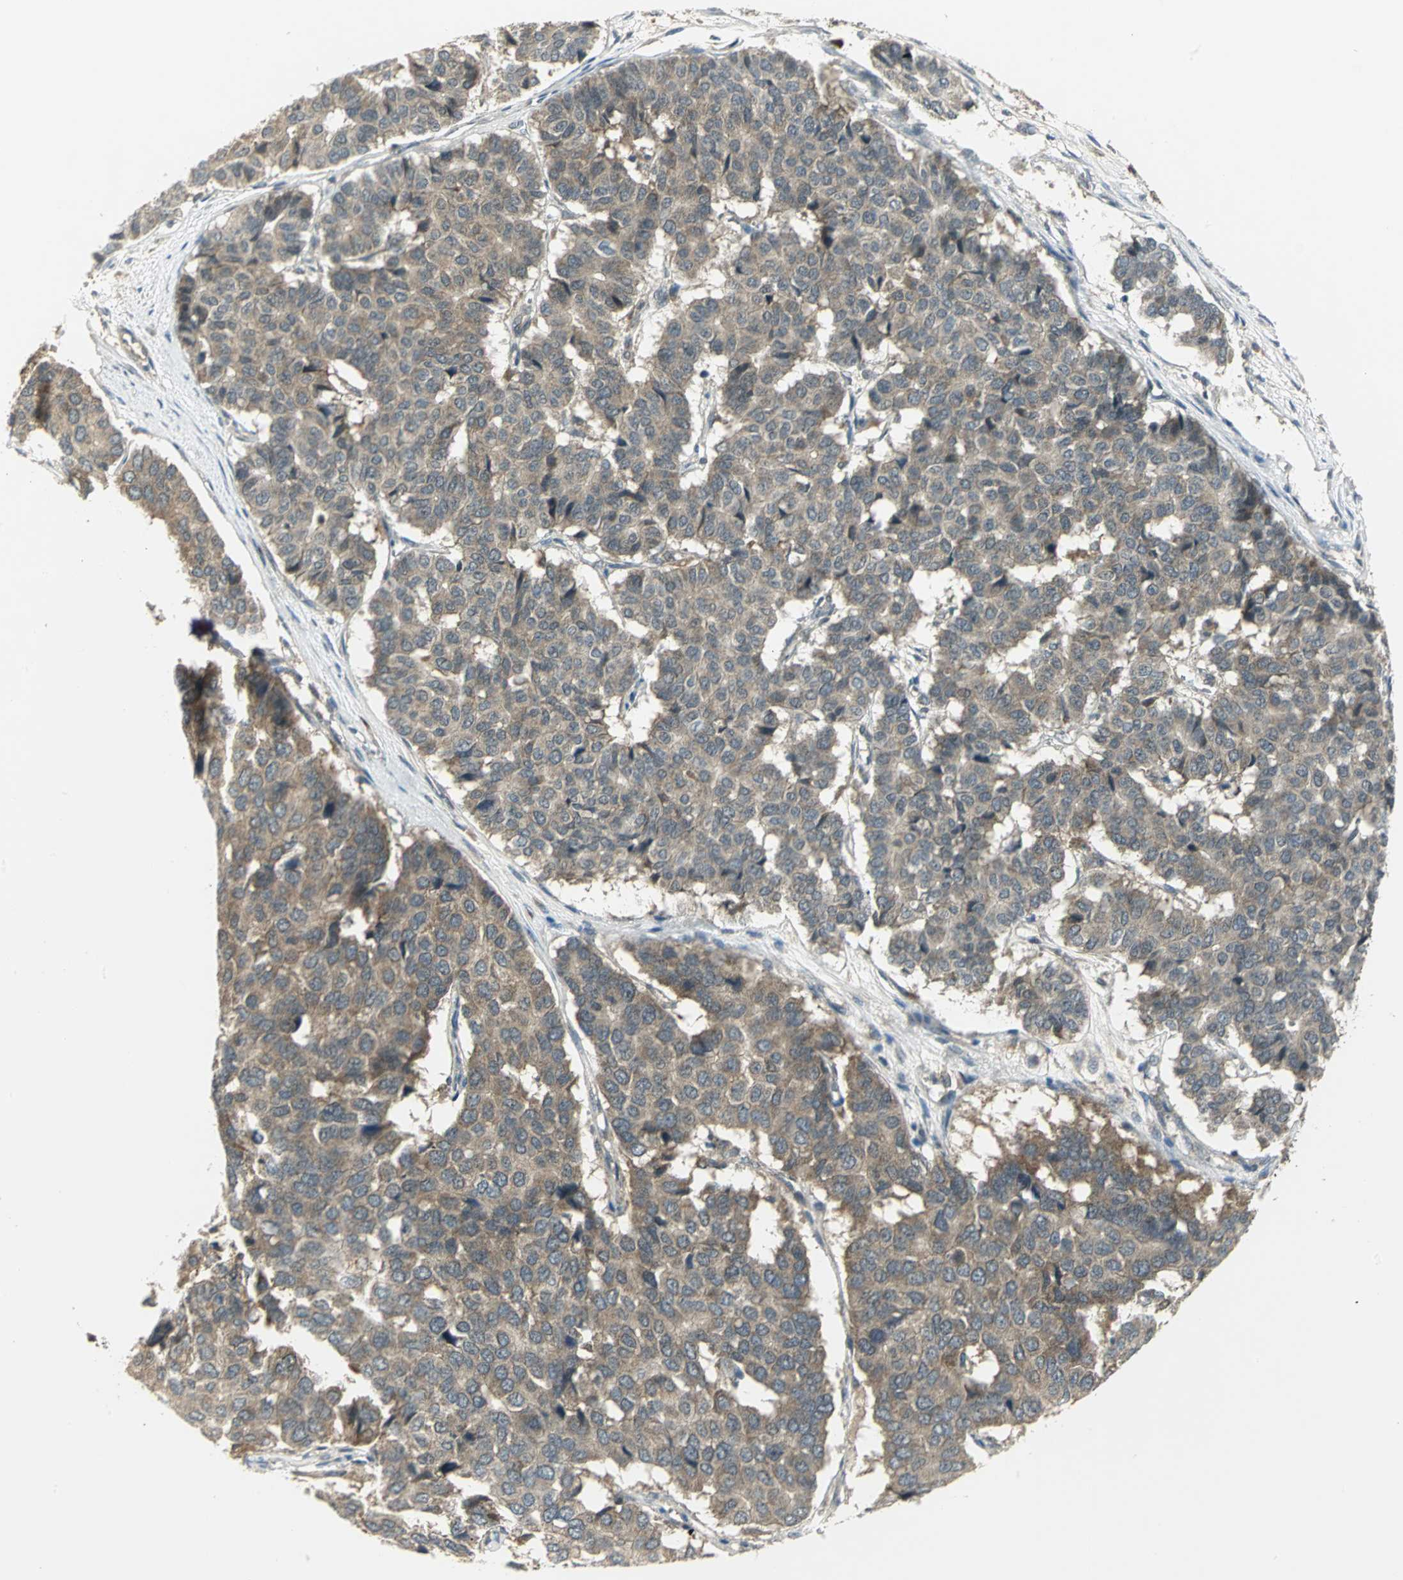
{"staining": {"intensity": "moderate", "quantity": ">75%", "location": "cytoplasmic/membranous"}, "tissue": "pancreatic cancer", "cell_type": "Tumor cells", "image_type": "cancer", "snomed": [{"axis": "morphology", "description": "Adenocarcinoma, NOS"}, {"axis": "topography", "description": "Pancreas"}], "caption": "A medium amount of moderate cytoplasmic/membranous positivity is seen in approximately >75% of tumor cells in pancreatic cancer (adenocarcinoma) tissue.", "gene": "MAPK8IP3", "patient": {"sex": "male", "age": 50}}